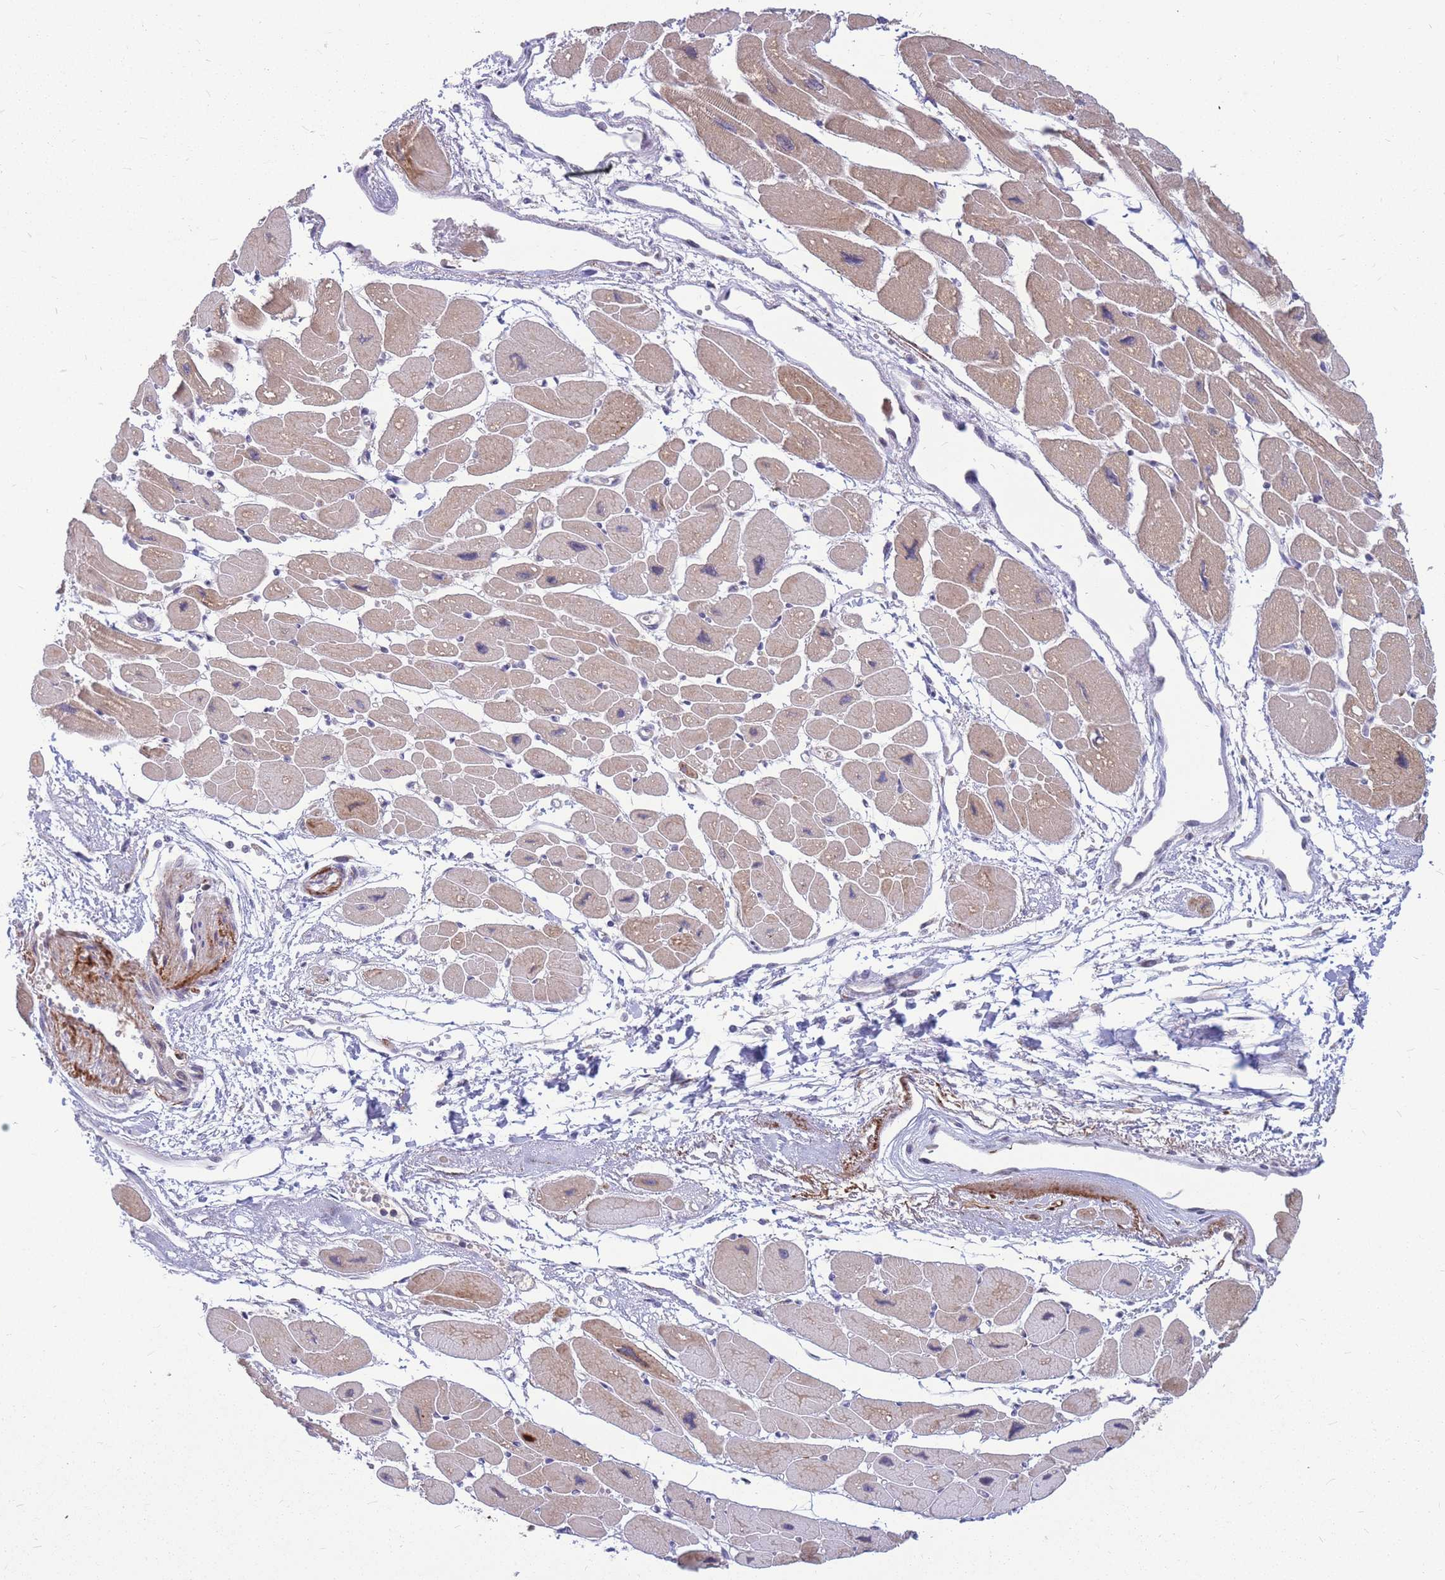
{"staining": {"intensity": "moderate", "quantity": ">75%", "location": "cytoplasmic/membranous"}, "tissue": "heart muscle", "cell_type": "Cardiomyocytes", "image_type": "normal", "snomed": [{"axis": "morphology", "description": "Normal tissue, NOS"}, {"axis": "topography", "description": "Heart"}], "caption": "High-magnification brightfield microscopy of unremarkable heart muscle stained with DAB (3,3'-diaminobenzidine) (brown) and counterstained with hematoxylin (blue). cardiomyocytes exhibit moderate cytoplasmic/membranous positivity is appreciated in approximately>75% of cells. Immunohistochemistry (ihc) stains the protein in brown and the nuclei are stained blue.", "gene": "ADD2", "patient": {"sex": "female", "age": 54}}